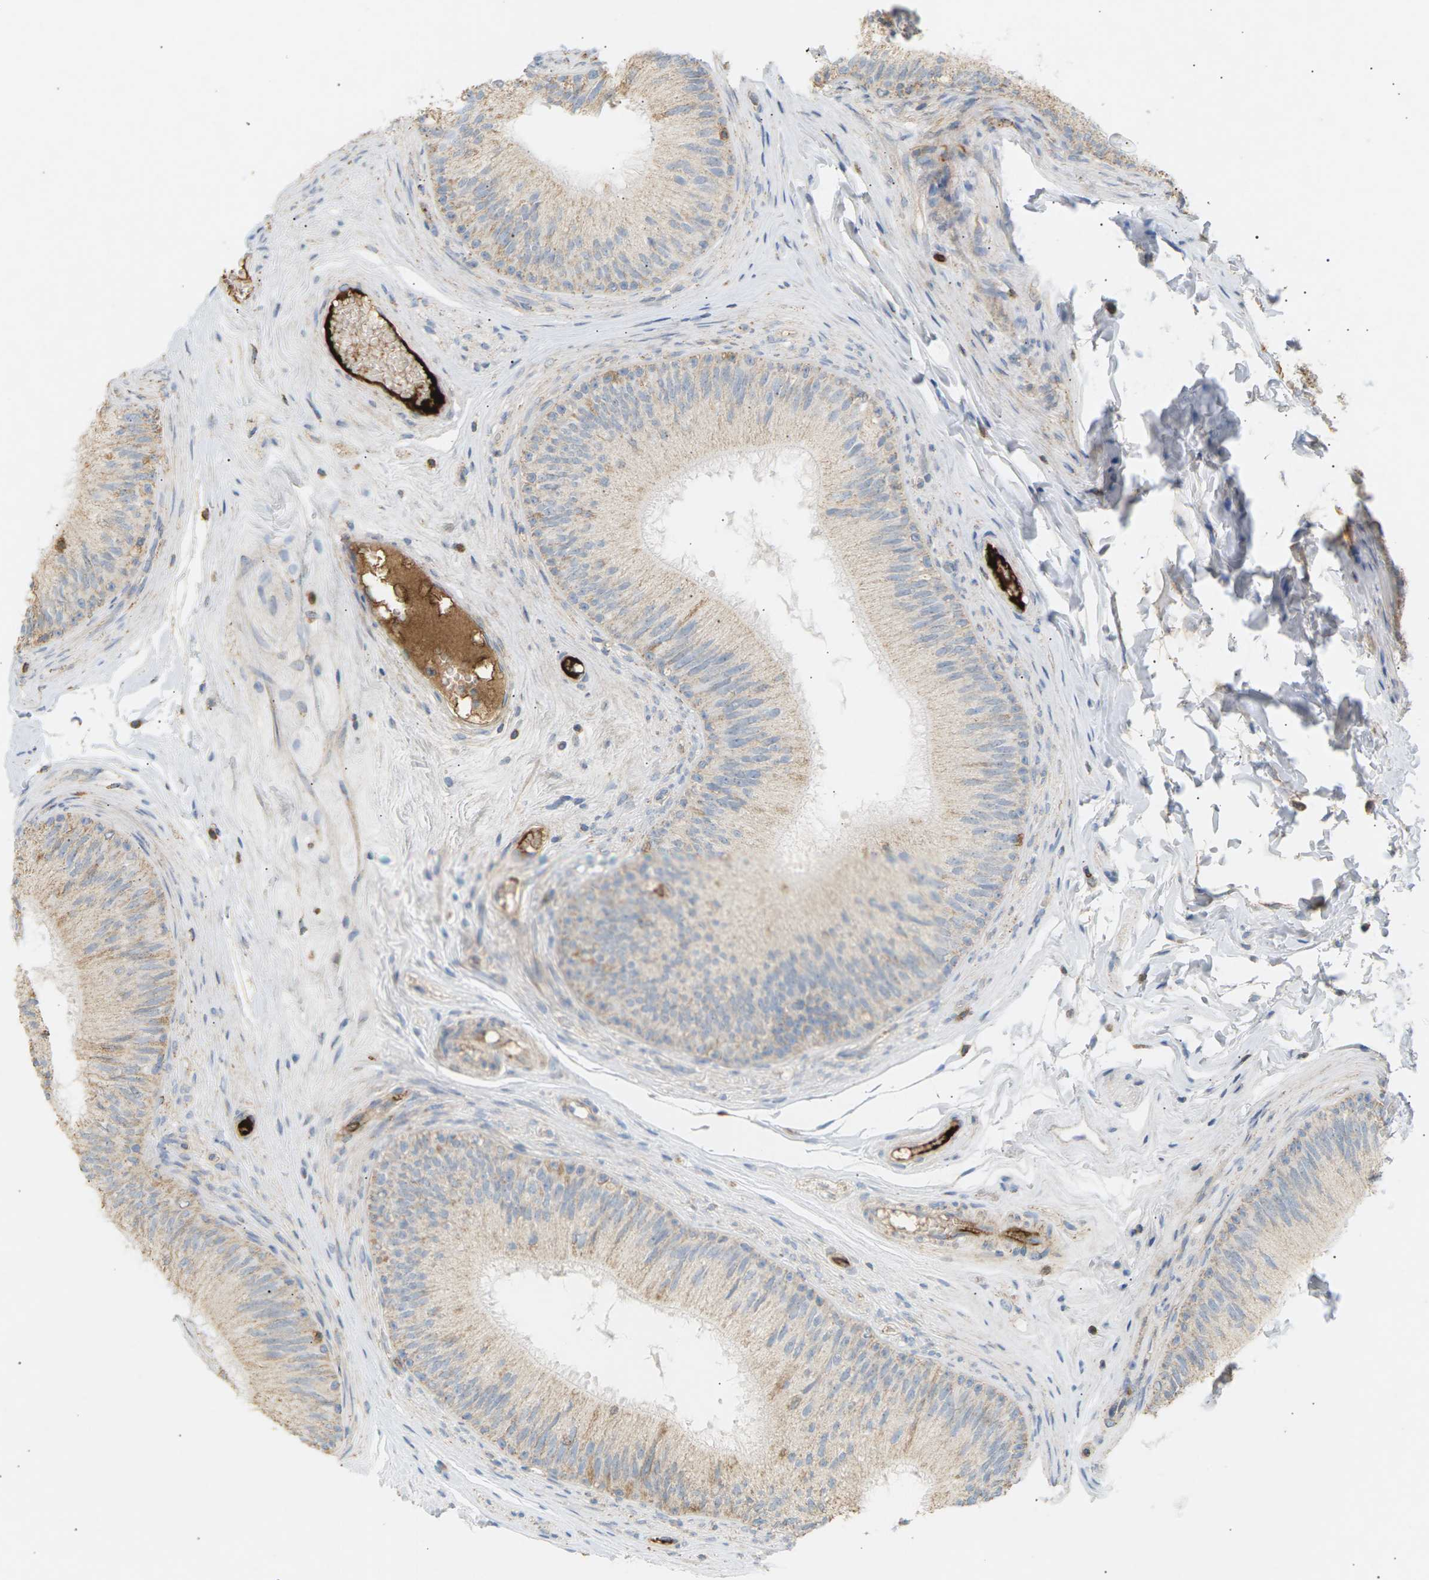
{"staining": {"intensity": "weak", "quantity": "<25%", "location": "cytoplasmic/membranous"}, "tissue": "epididymis", "cell_type": "Glandular cells", "image_type": "normal", "snomed": [{"axis": "morphology", "description": "Normal tissue, NOS"}, {"axis": "topography", "description": "Testis"}, {"axis": "topography", "description": "Epididymis"}], "caption": "Histopathology image shows no significant protein positivity in glandular cells of benign epididymis. The staining is performed using DAB brown chromogen with nuclei counter-stained in using hematoxylin.", "gene": "LIME1", "patient": {"sex": "male", "age": 36}}